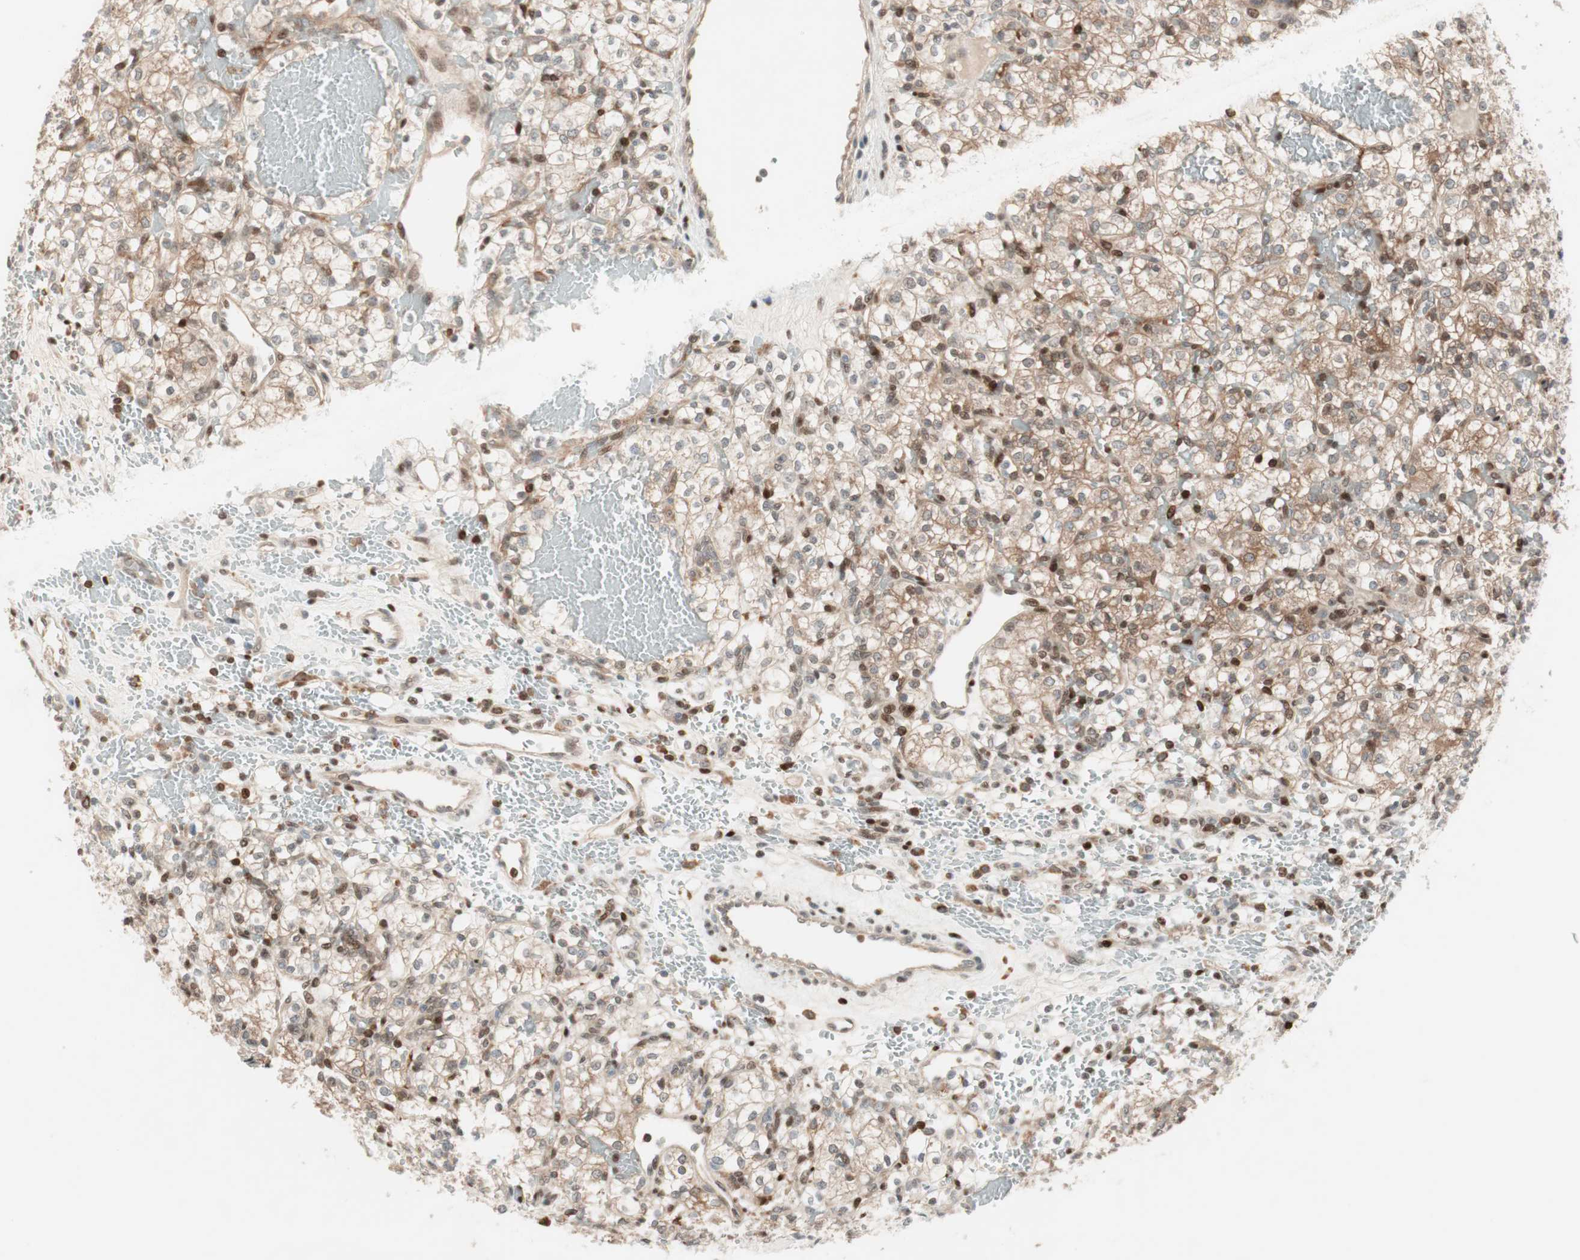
{"staining": {"intensity": "moderate", "quantity": ">75%", "location": "cytoplasmic/membranous,nuclear"}, "tissue": "renal cancer", "cell_type": "Tumor cells", "image_type": "cancer", "snomed": [{"axis": "morphology", "description": "Adenocarcinoma, NOS"}, {"axis": "topography", "description": "Kidney"}], "caption": "Immunohistochemical staining of renal cancer (adenocarcinoma) displays moderate cytoplasmic/membranous and nuclear protein positivity in about >75% of tumor cells.", "gene": "BIN1", "patient": {"sex": "female", "age": 60}}